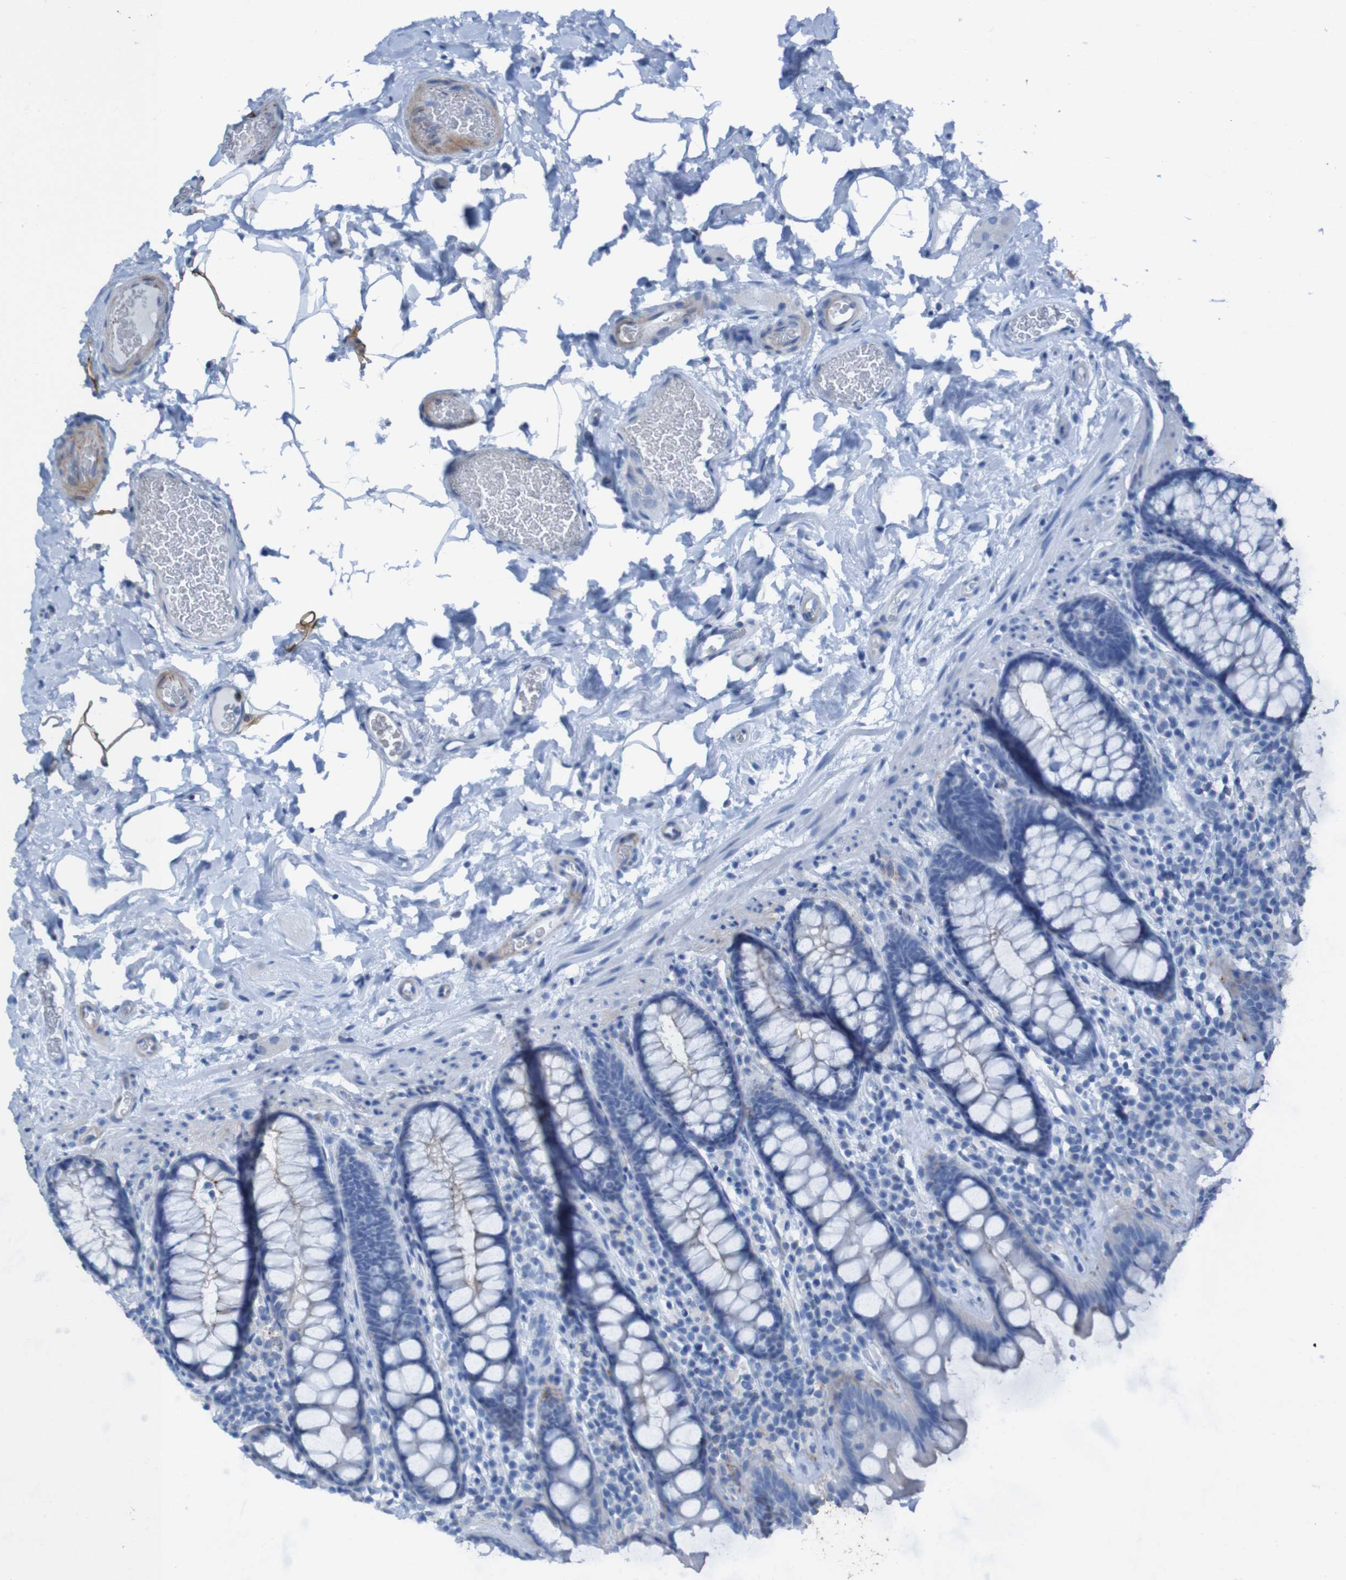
{"staining": {"intensity": "weak", "quantity": "25%-75%", "location": "cytoplasmic/membranous"}, "tissue": "colon", "cell_type": "Endothelial cells", "image_type": "normal", "snomed": [{"axis": "morphology", "description": "Normal tissue, NOS"}, {"axis": "topography", "description": "Colon"}], "caption": "Protein expression analysis of unremarkable colon reveals weak cytoplasmic/membranous staining in approximately 25%-75% of endothelial cells.", "gene": "RNF182", "patient": {"sex": "female", "age": 80}}